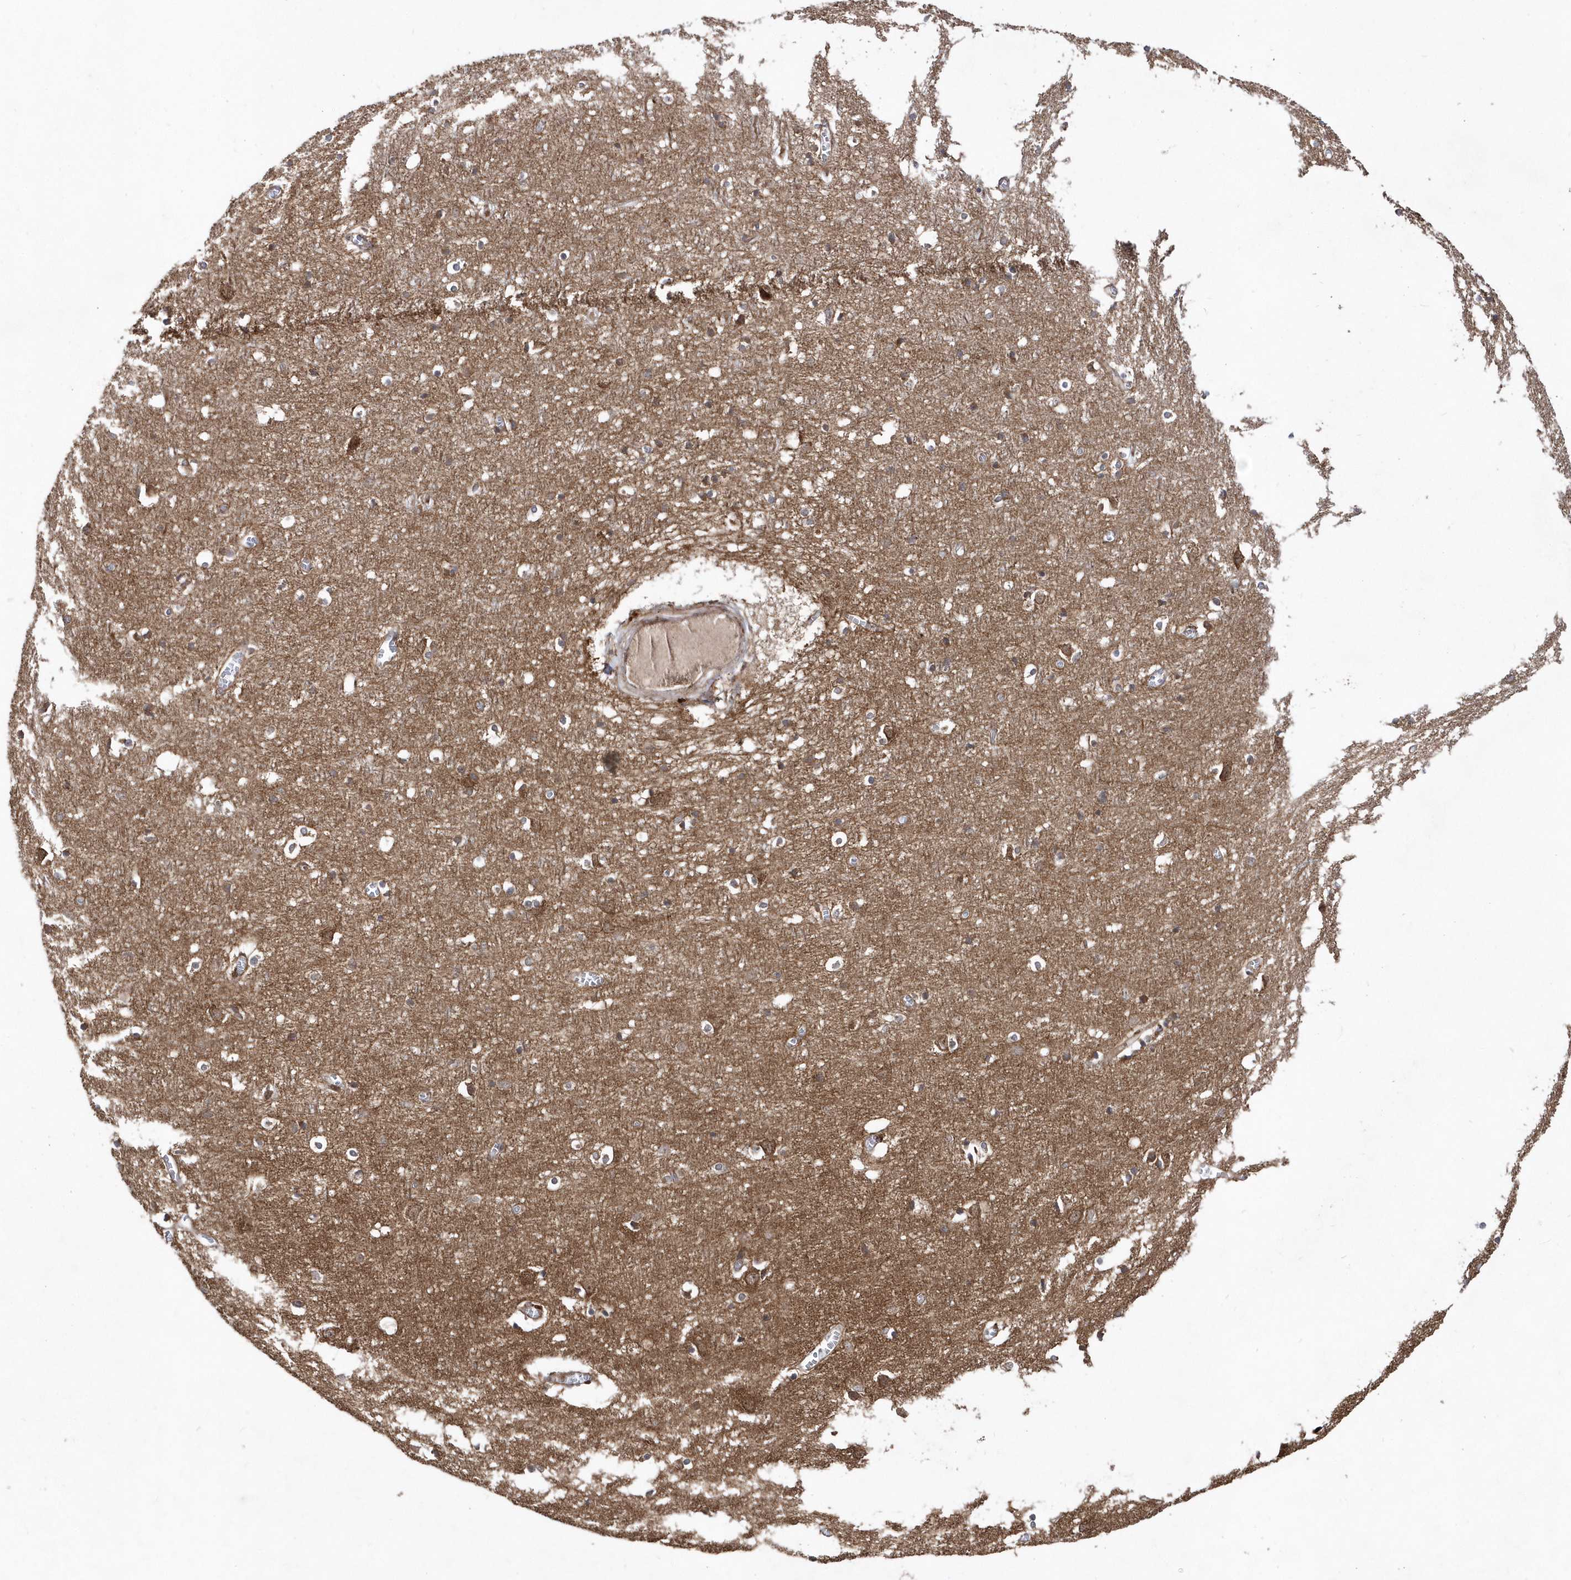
{"staining": {"intensity": "weak", "quantity": ">75%", "location": "cytoplasmic/membranous"}, "tissue": "cerebral cortex", "cell_type": "Endothelial cells", "image_type": "normal", "snomed": [{"axis": "morphology", "description": "Normal tissue, NOS"}, {"axis": "topography", "description": "Cerebral cortex"}], "caption": "Immunohistochemical staining of normal human cerebral cortex reveals weak cytoplasmic/membranous protein staining in about >75% of endothelial cells.", "gene": "DALRD3", "patient": {"sex": "female", "age": 64}}